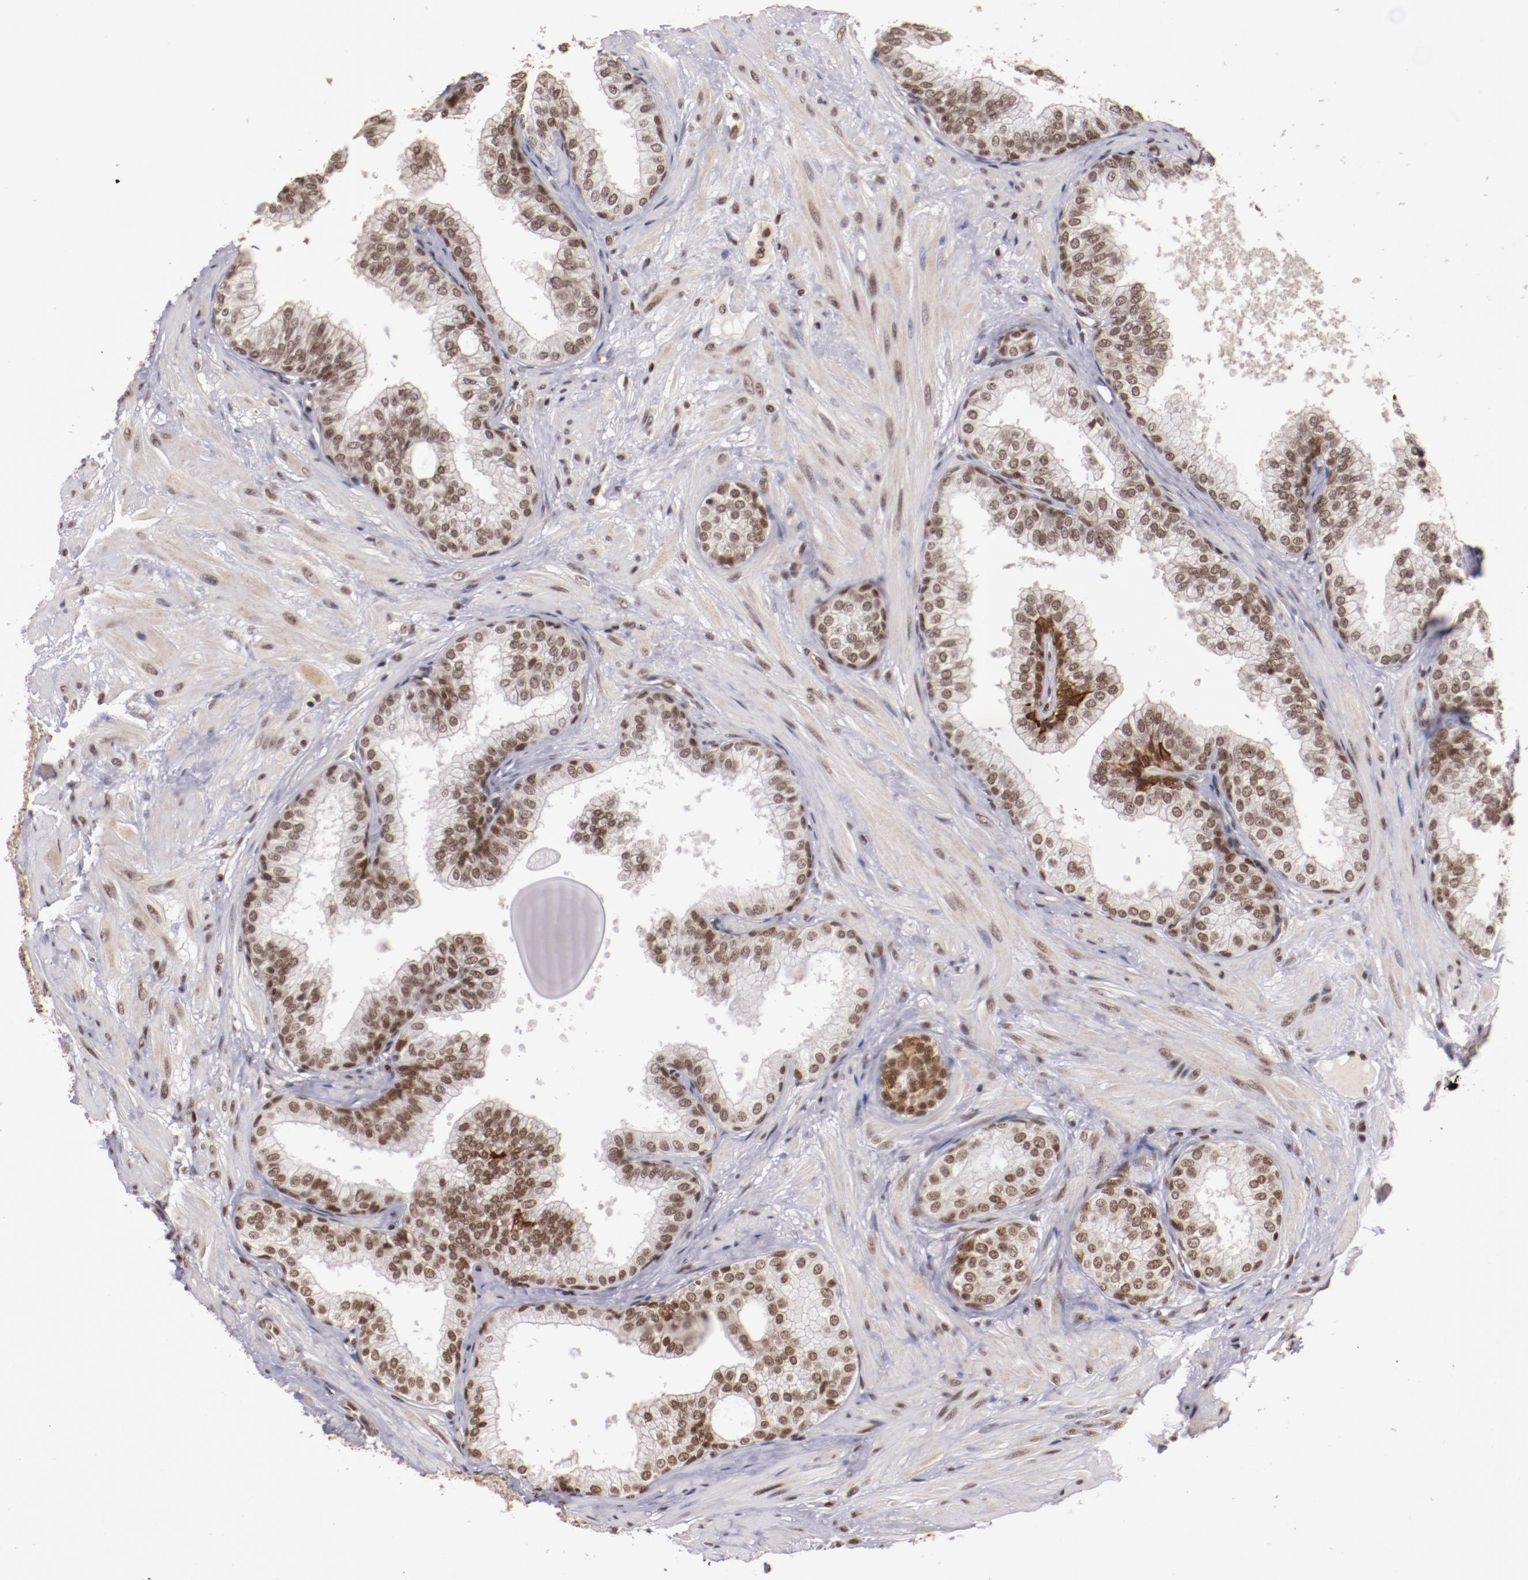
{"staining": {"intensity": "moderate", "quantity": ">75%", "location": "nuclear"}, "tissue": "prostate", "cell_type": "Glandular cells", "image_type": "normal", "snomed": [{"axis": "morphology", "description": "Normal tissue, NOS"}, {"axis": "topography", "description": "Prostate"}], "caption": "An image showing moderate nuclear expression in approximately >75% of glandular cells in unremarkable prostate, as visualized by brown immunohistochemical staining.", "gene": "STAG2", "patient": {"sex": "male", "age": 60}}